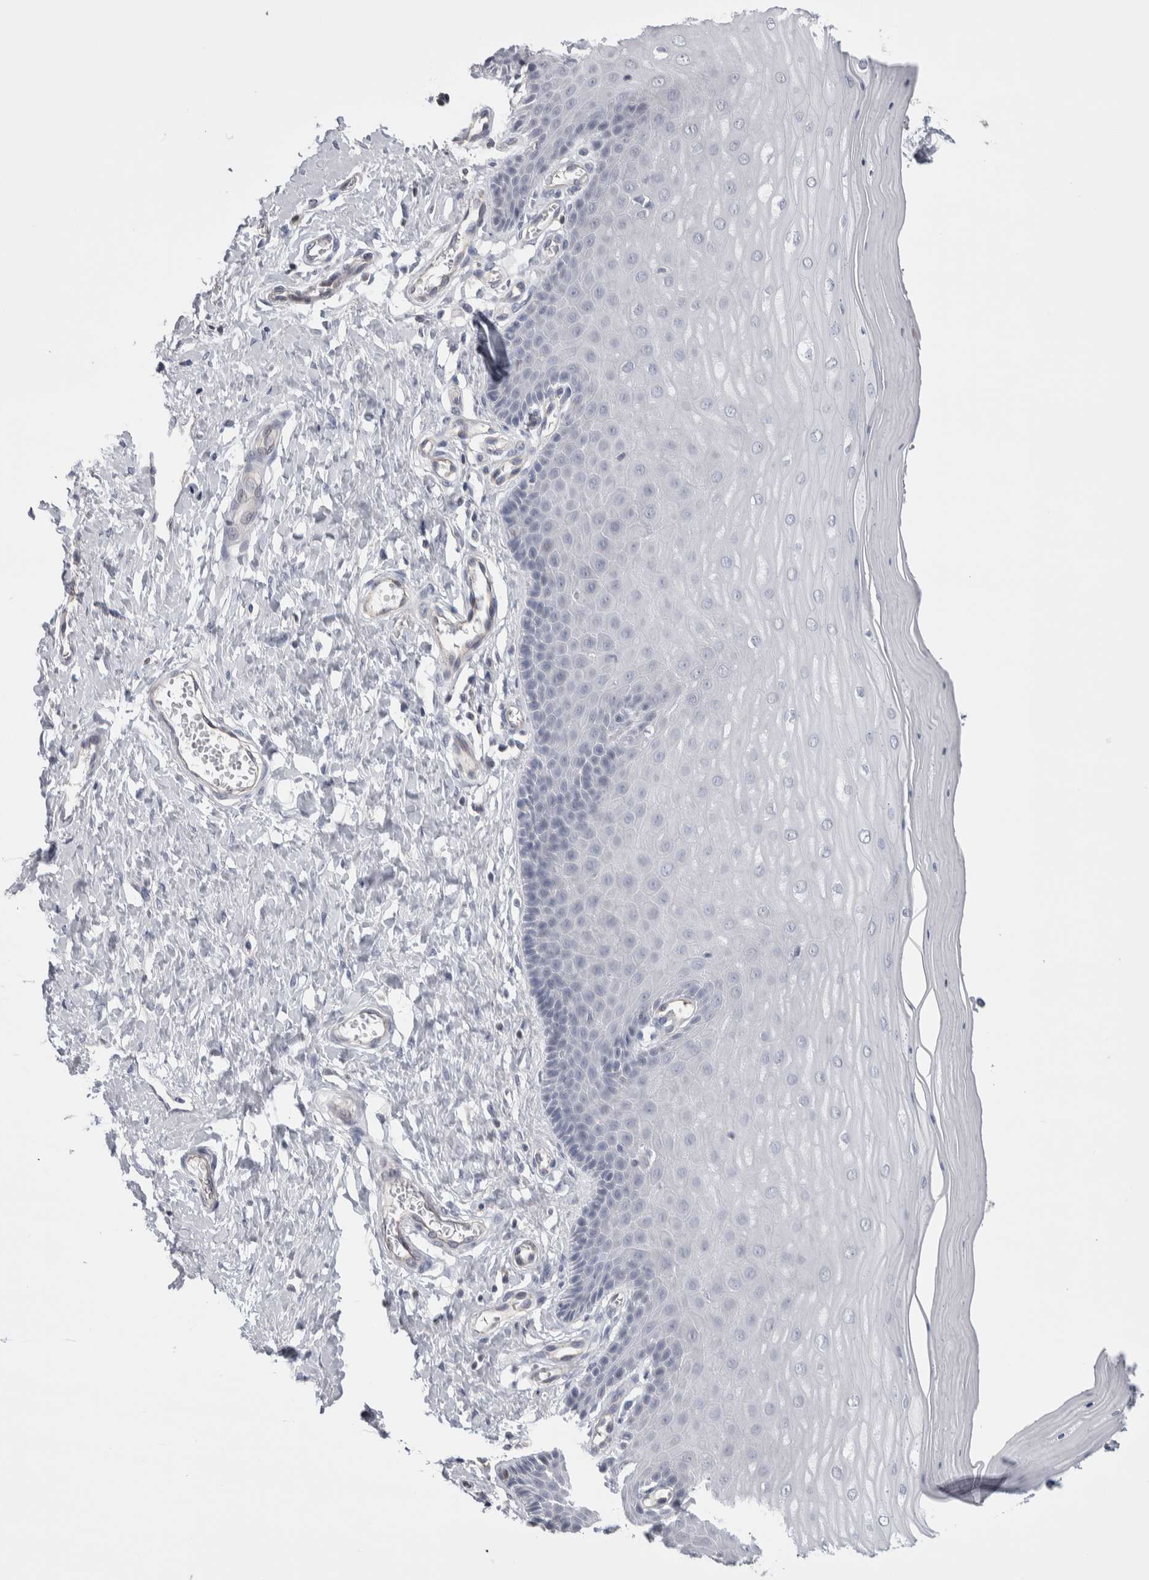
{"staining": {"intensity": "weak", "quantity": "<25%", "location": "nuclear"}, "tissue": "cervix", "cell_type": "Squamous epithelial cells", "image_type": "normal", "snomed": [{"axis": "morphology", "description": "Normal tissue, NOS"}, {"axis": "topography", "description": "Cervix"}], "caption": "An immunohistochemistry photomicrograph of normal cervix is shown. There is no staining in squamous epithelial cells of cervix.", "gene": "ZBTB49", "patient": {"sex": "female", "age": 55}}